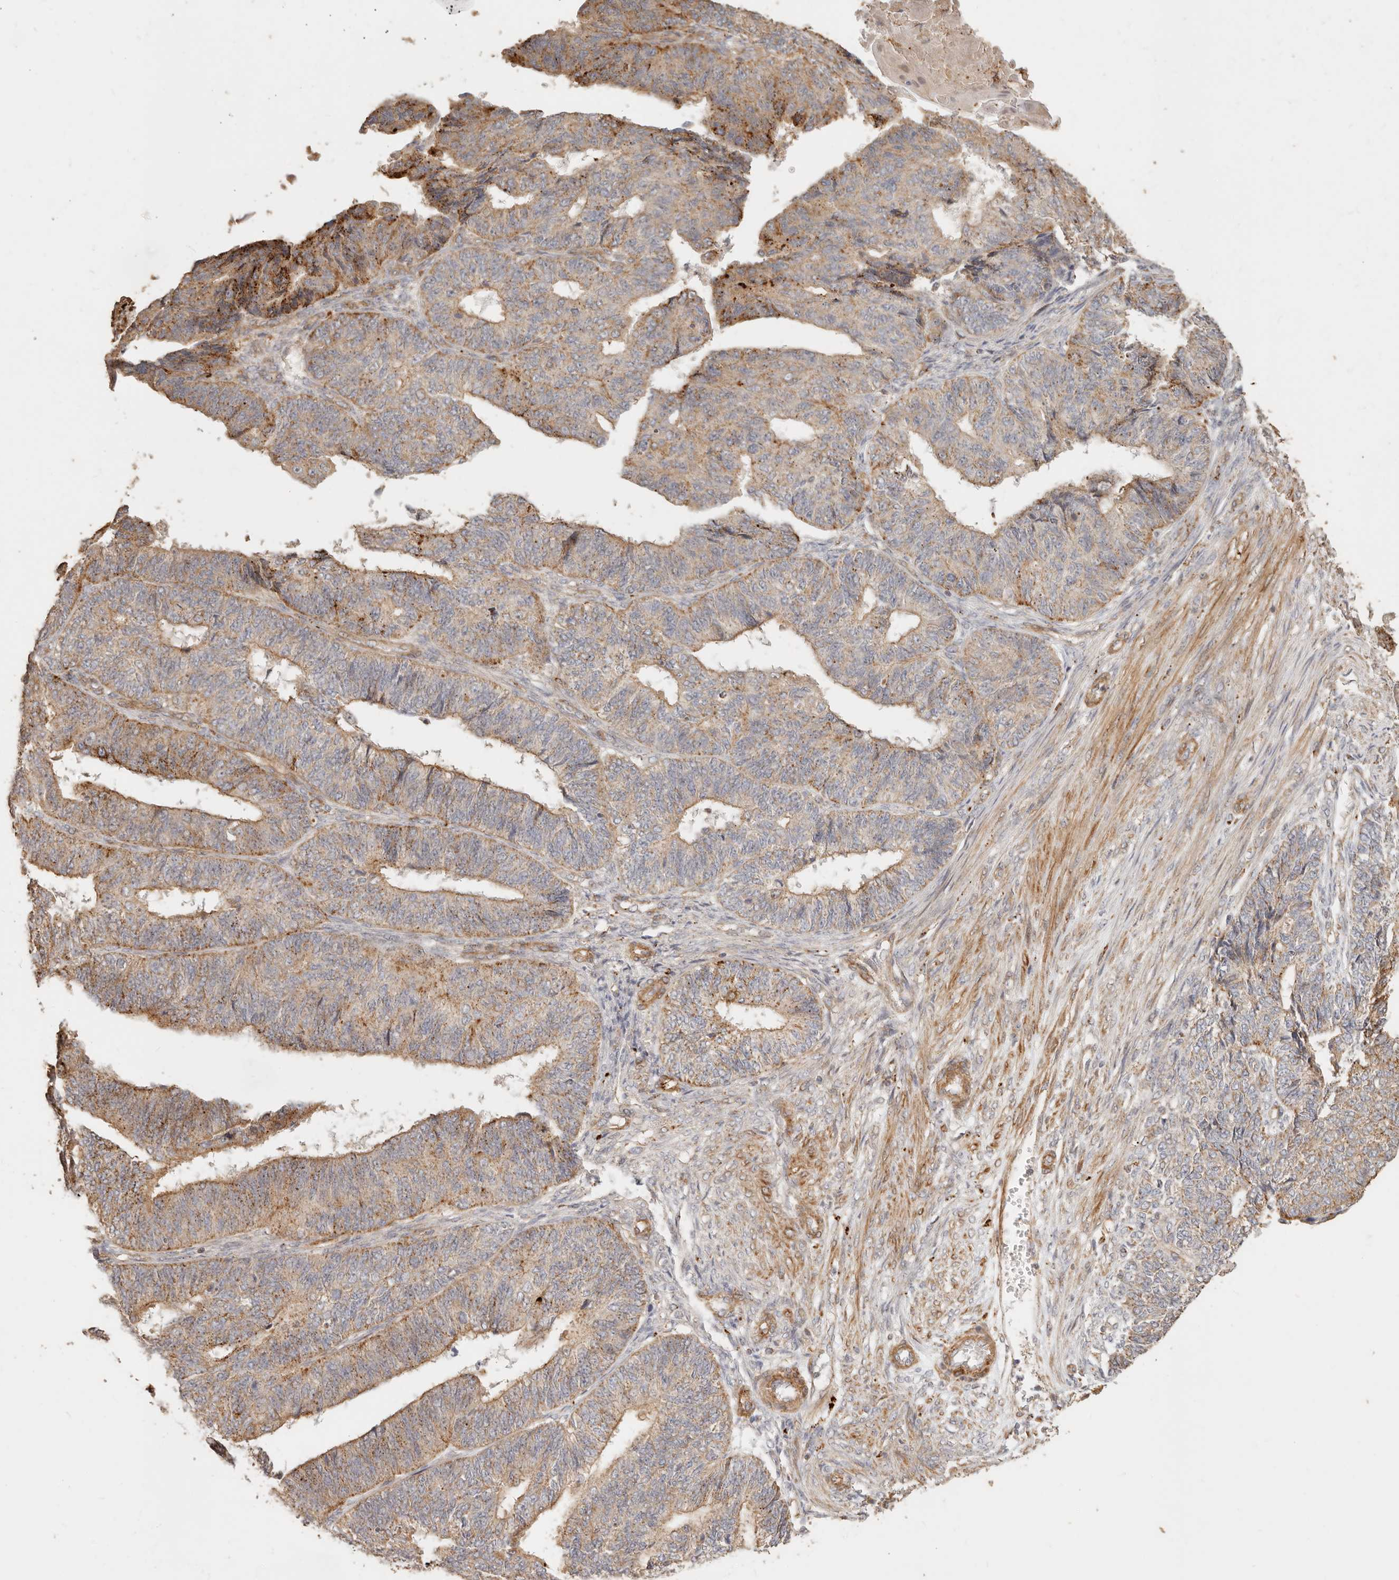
{"staining": {"intensity": "moderate", "quantity": "25%-75%", "location": "cytoplasmic/membranous"}, "tissue": "endometrial cancer", "cell_type": "Tumor cells", "image_type": "cancer", "snomed": [{"axis": "morphology", "description": "Adenocarcinoma, NOS"}, {"axis": "topography", "description": "Endometrium"}], "caption": "Protein staining demonstrates moderate cytoplasmic/membranous expression in approximately 25%-75% of tumor cells in endometrial cancer (adenocarcinoma).", "gene": "PTPN22", "patient": {"sex": "female", "age": 32}}